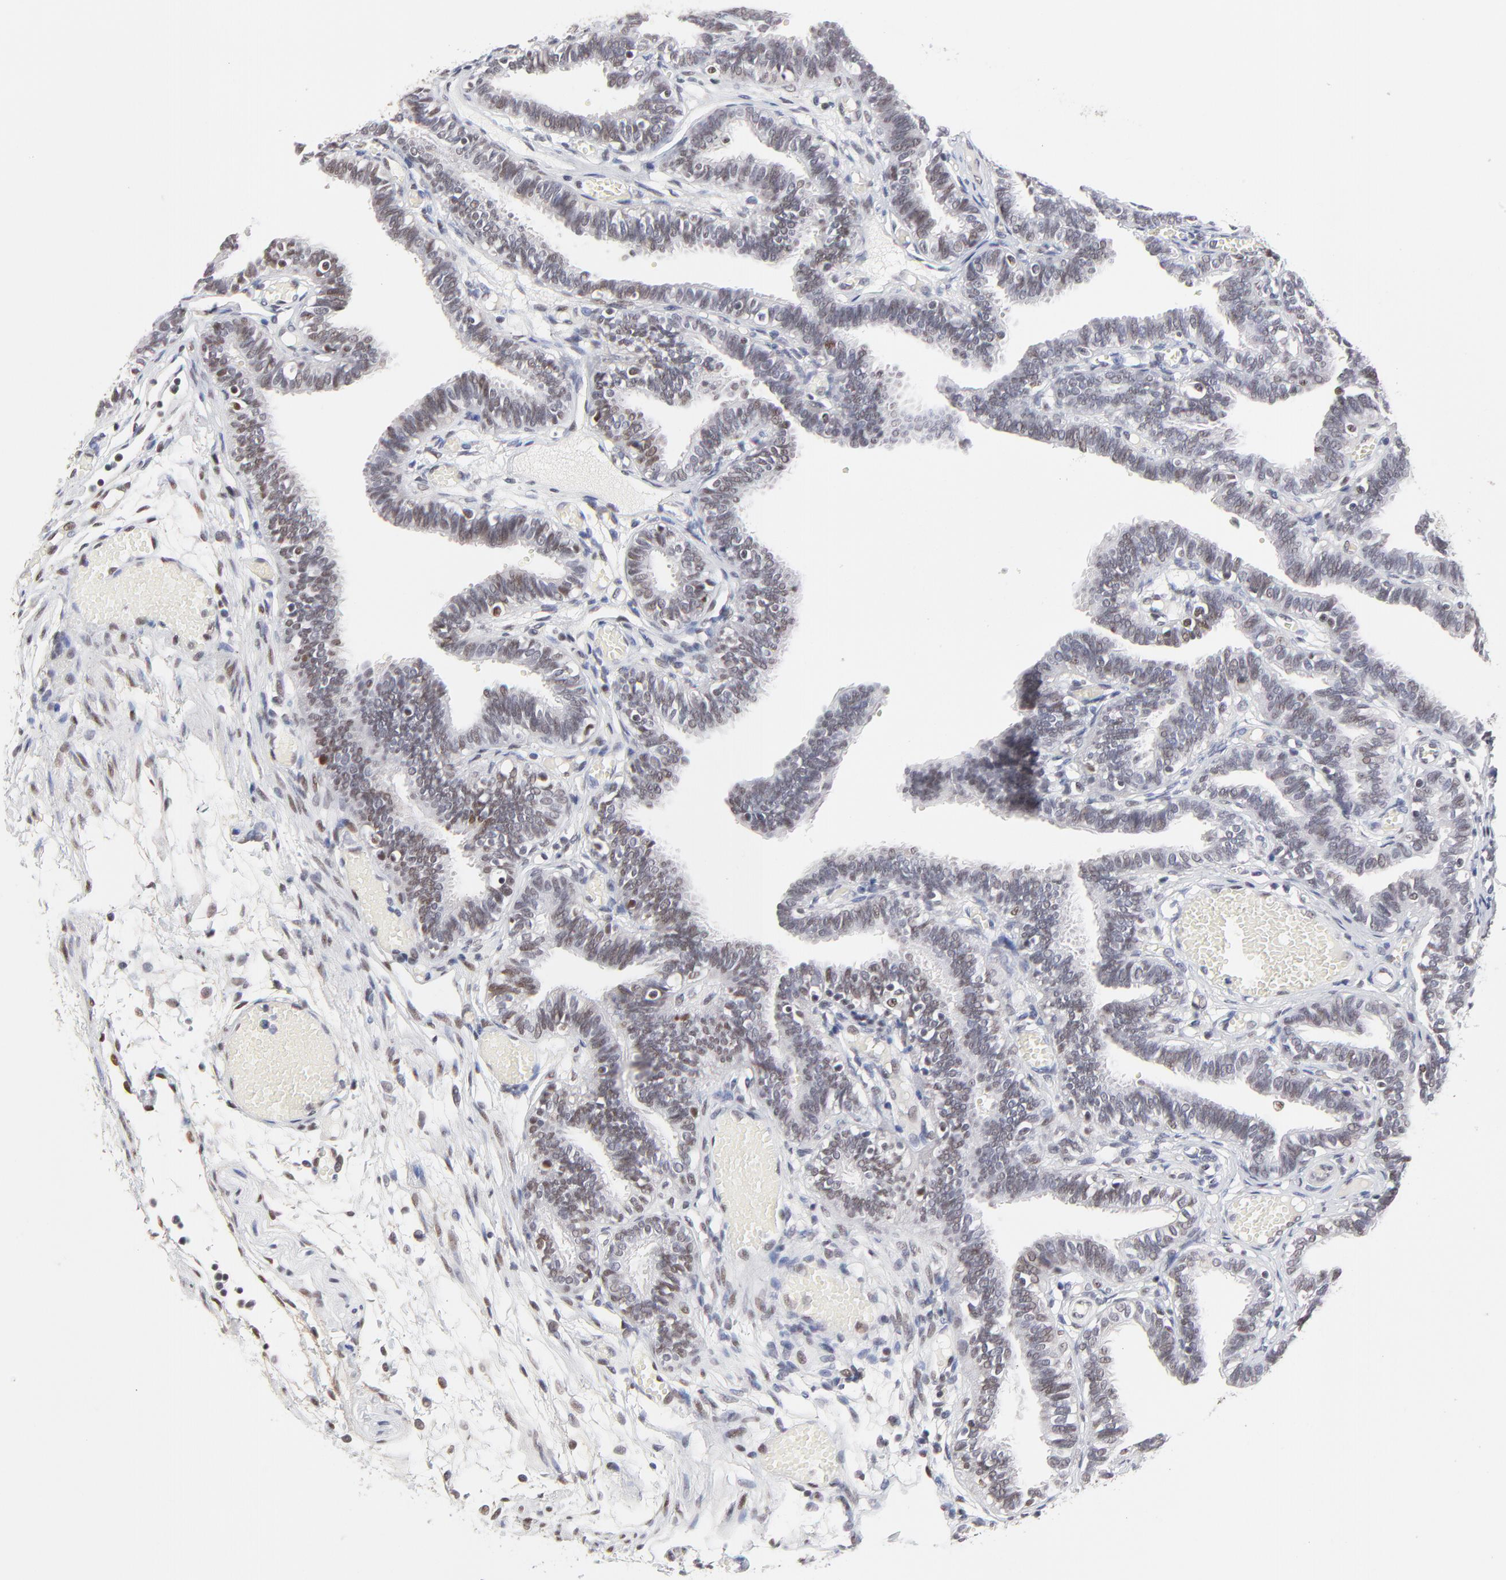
{"staining": {"intensity": "weak", "quantity": "25%-75%", "location": "nuclear"}, "tissue": "fallopian tube", "cell_type": "Glandular cells", "image_type": "normal", "snomed": [{"axis": "morphology", "description": "Normal tissue, NOS"}, {"axis": "topography", "description": "Fallopian tube"}], "caption": "Protein expression analysis of benign fallopian tube demonstrates weak nuclear expression in about 25%-75% of glandular cells.", "gene": "OGFOD1", "patient": {"sex": "female", "age": 29}}